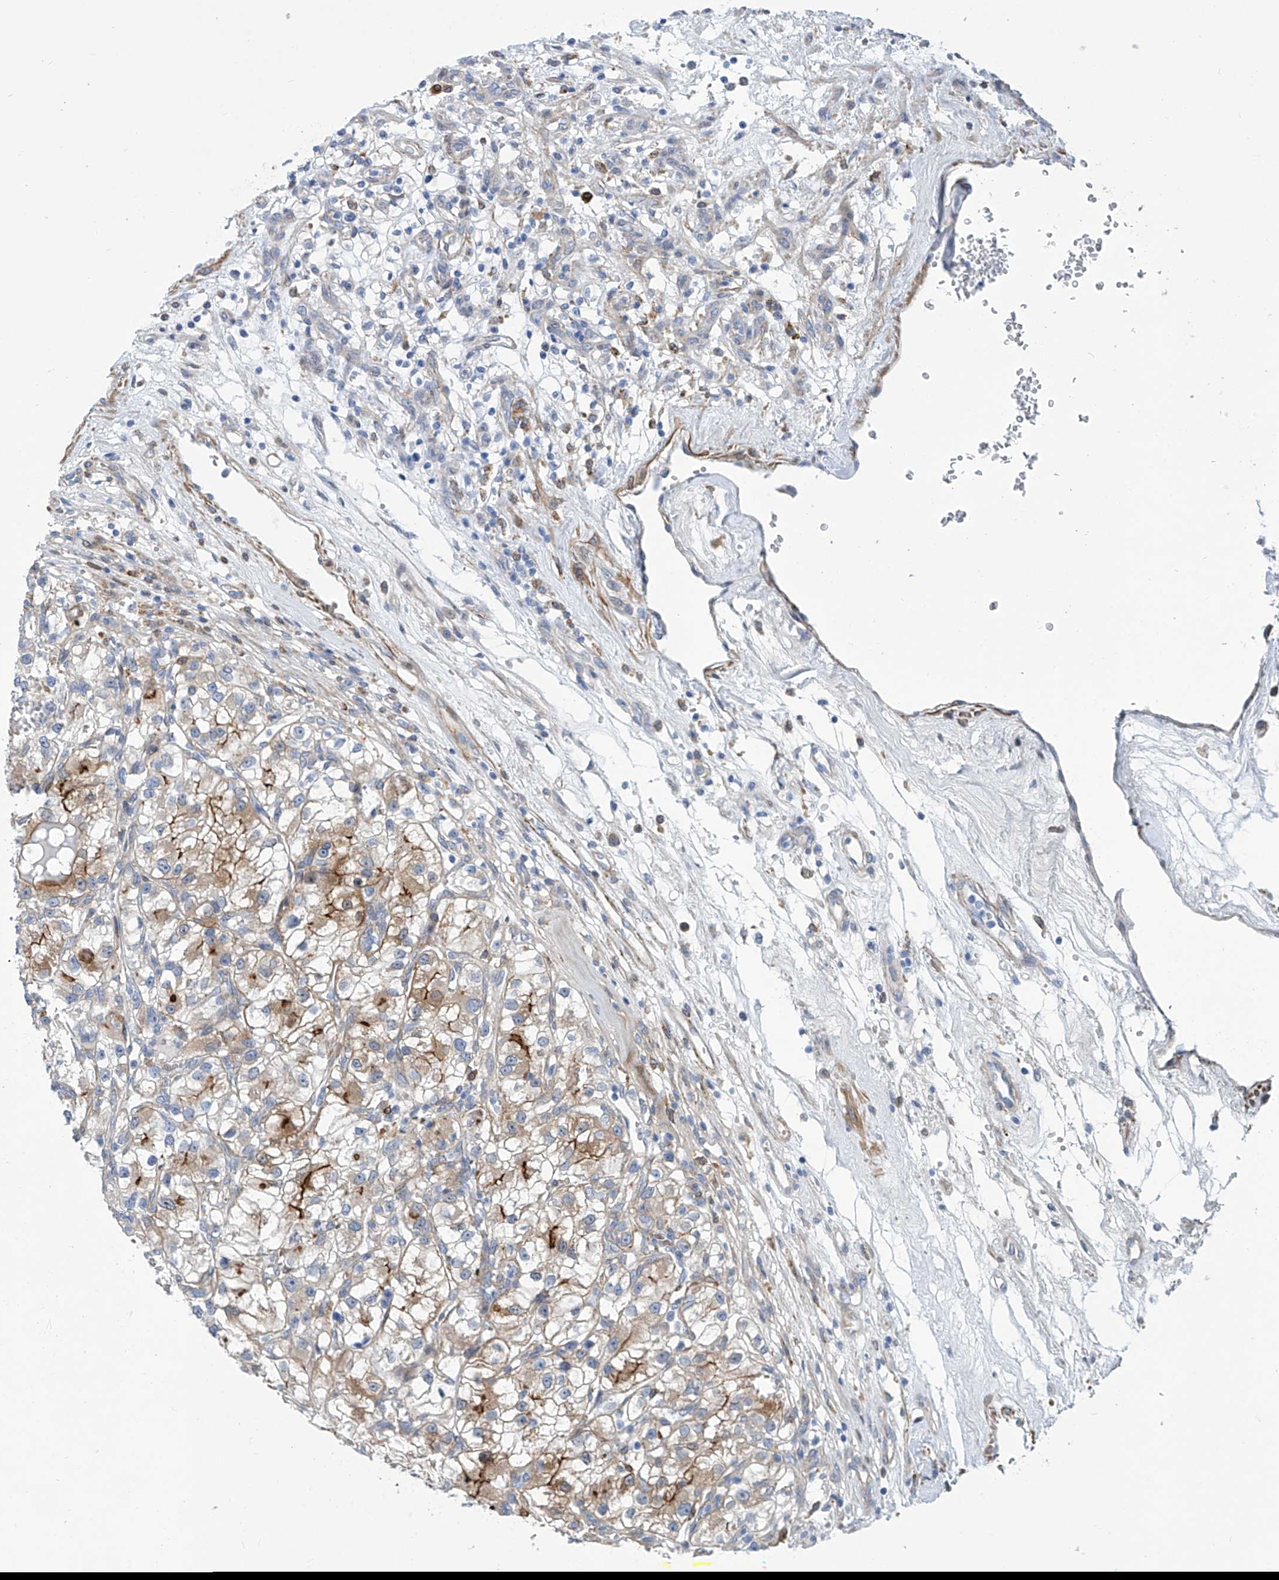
{"staining": {"intensity": "moderate", "quantity": "<25%", "location": "cytoplasmic/membranous"}, "tissue": "renal cancer", "cell_type": "Tumor cells", "image_type": "cancer", "snomed": [{"axis": "morphology", "description": "Adenocarcinoma, NOS"}, {"axis": "topography", "description": "Kidney"}], "caption": "Immunohistochemical staining of renal adenocarcinoma reveals moderate cytoplasmic/membranous protein expression in about <25% of tumor cells. (DAB IHC with brightfield microscopy, high magnification).", "gene": "TNN", "patient": {"sex": "female", "age": 57}}